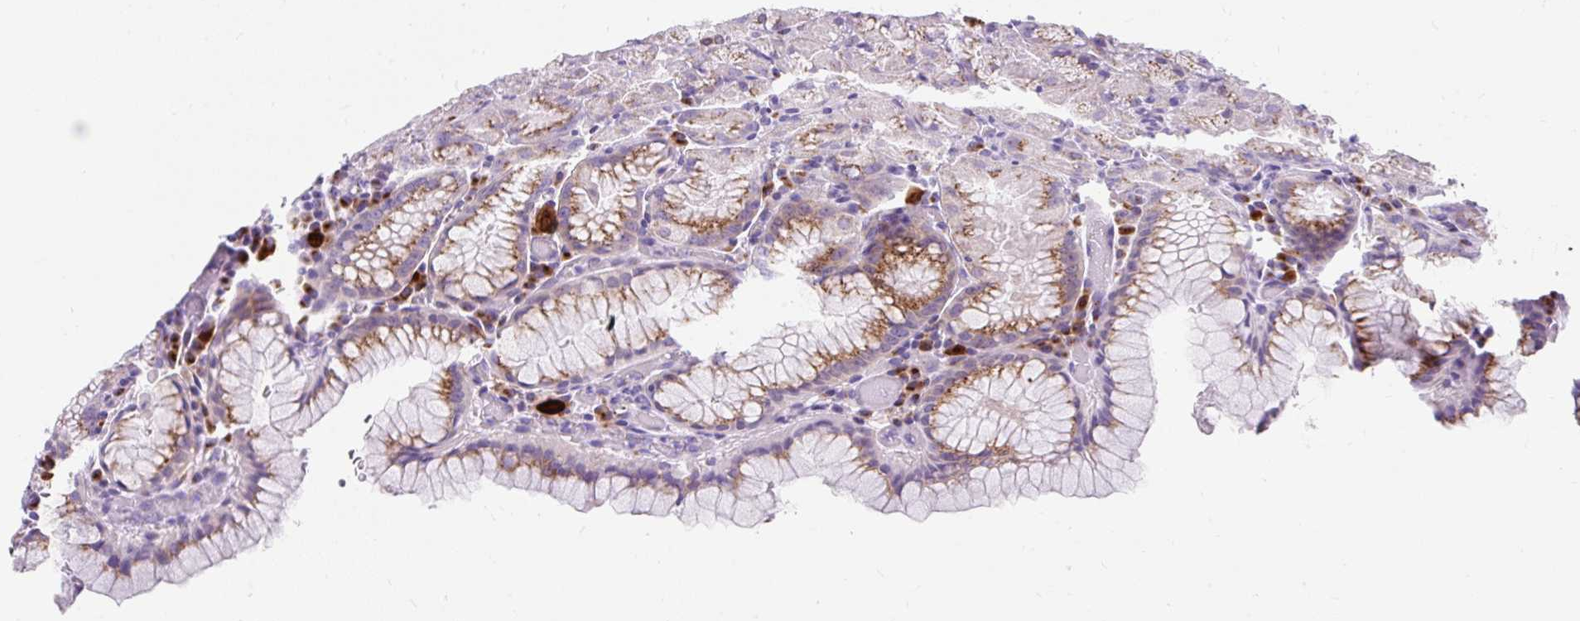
{"staining": {"intensity": "moderate", "quantity": ">75%", "location": "cytoplasmic/membranous"}, "tissue": "stomach", "cell_type": "Glandular cells", "image_type": "normal", "snomed": [{"axis": "morphology", "description": "Normal tissue, NOS"}, {"axis": "topography", "description": "Stomach, upper"}, {"axis": "topography", "description": "Stomach, lower"}], "caption": "Moderate cytoplasmic/membranous positivity for a protein is identified in about >75% of glandular cells of unremarkable stomach using immunohistochemistry.", "gene": "GOLGA8A", "patient": {"sex": "male", "age": 80}}